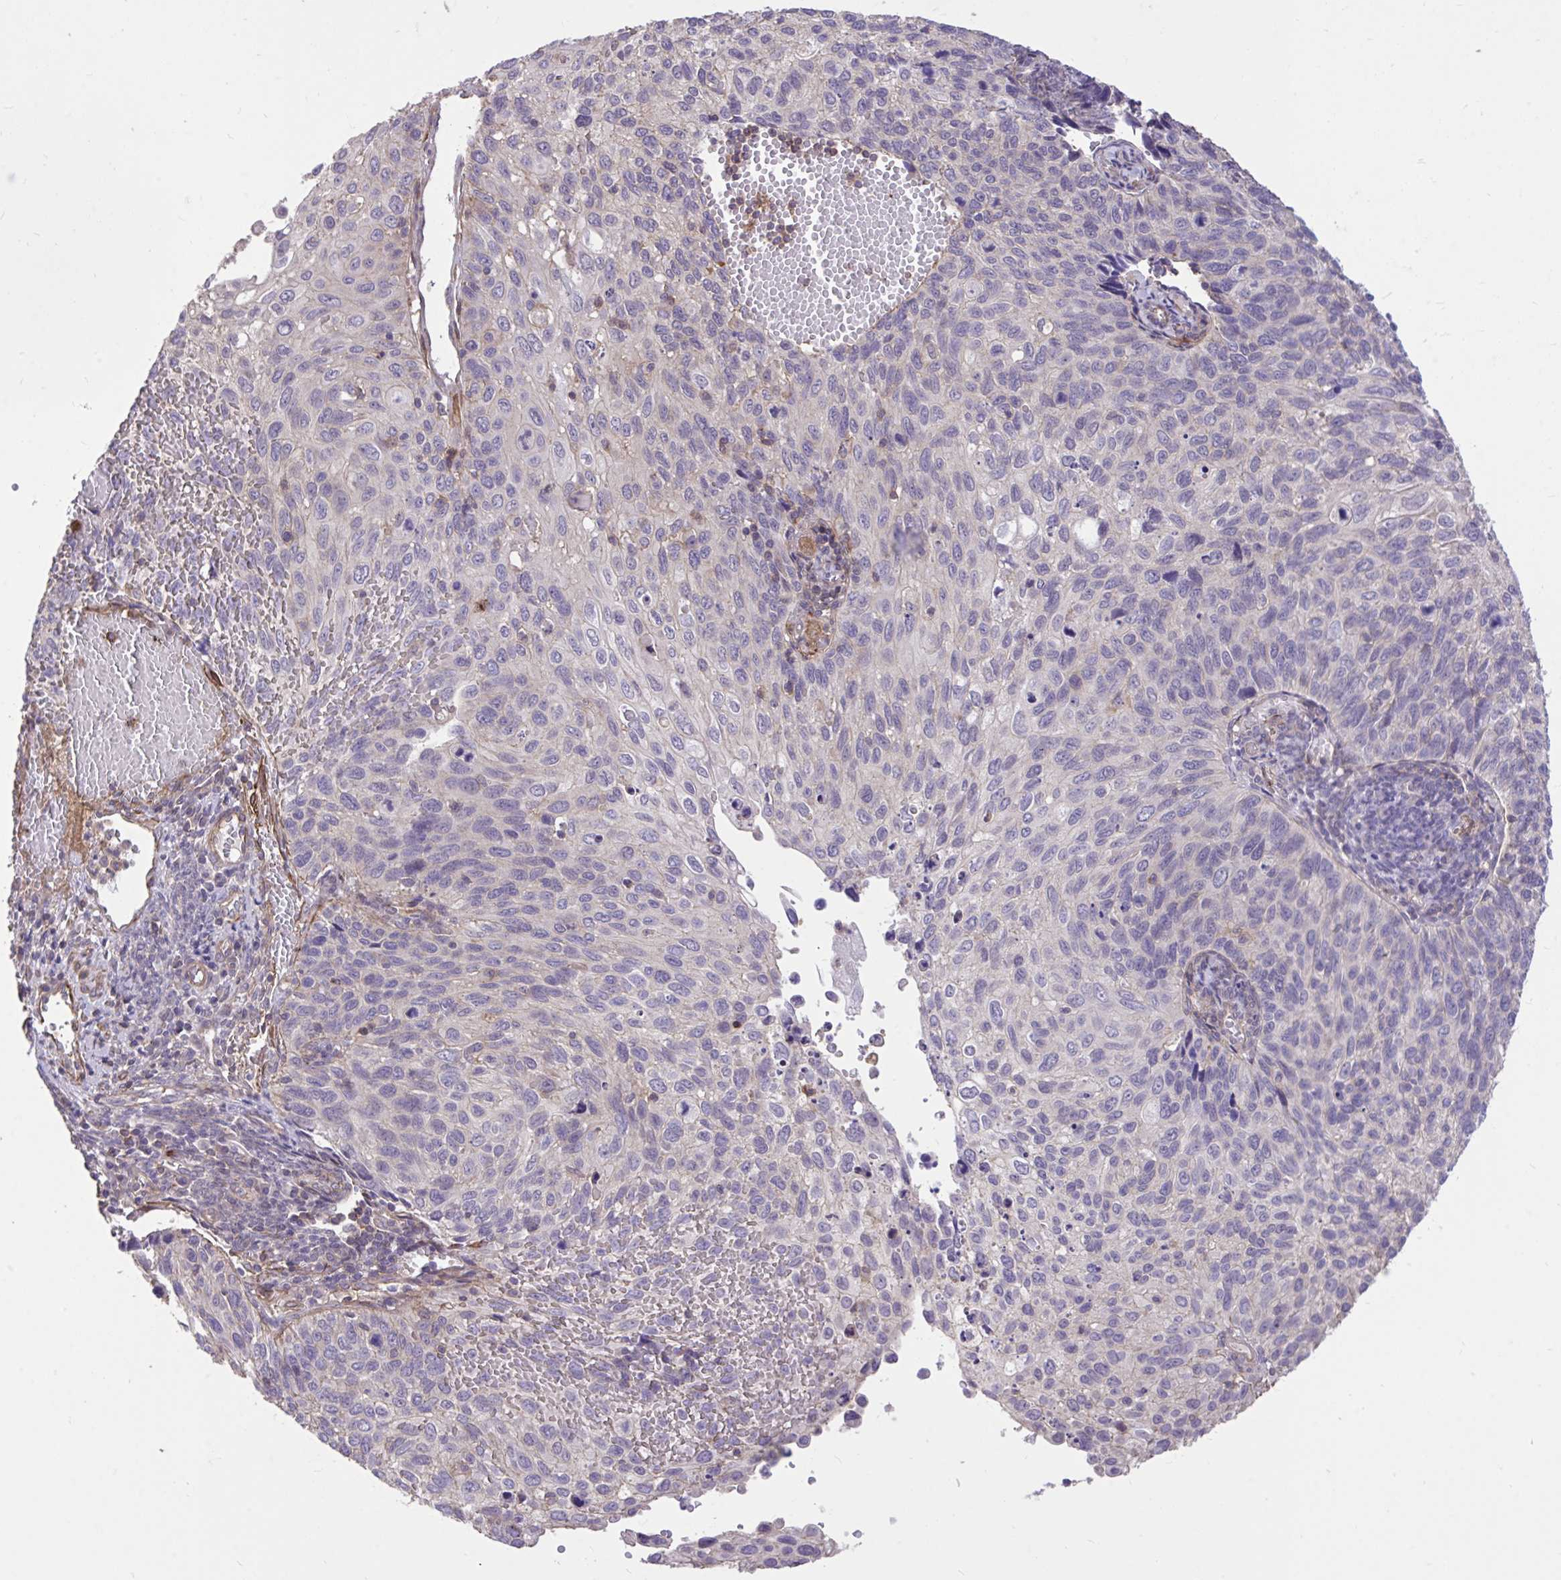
{"staining": {"intensity": "negative", "quantity": "none", "location": "none"}, "tissue": "cervical cancer", "cell_type": "Tumor cells", "image_type": "cancer", "snomed": [{"axis": "morphology", "description": "Squamous cell carcinoma, NOS"}, {"axis": "topography", "description": "Cervix"}], "caption": "Immunohistochemistry photomicrograph of neoplastic tissue: cervical squamous cell carcinoma stained with DAB (3,3'-diaminobenzidine) displays no significant protein expression in tumor cells.", "gene": "IGFL2", "patient": {"sex": "female", "age": 70}}